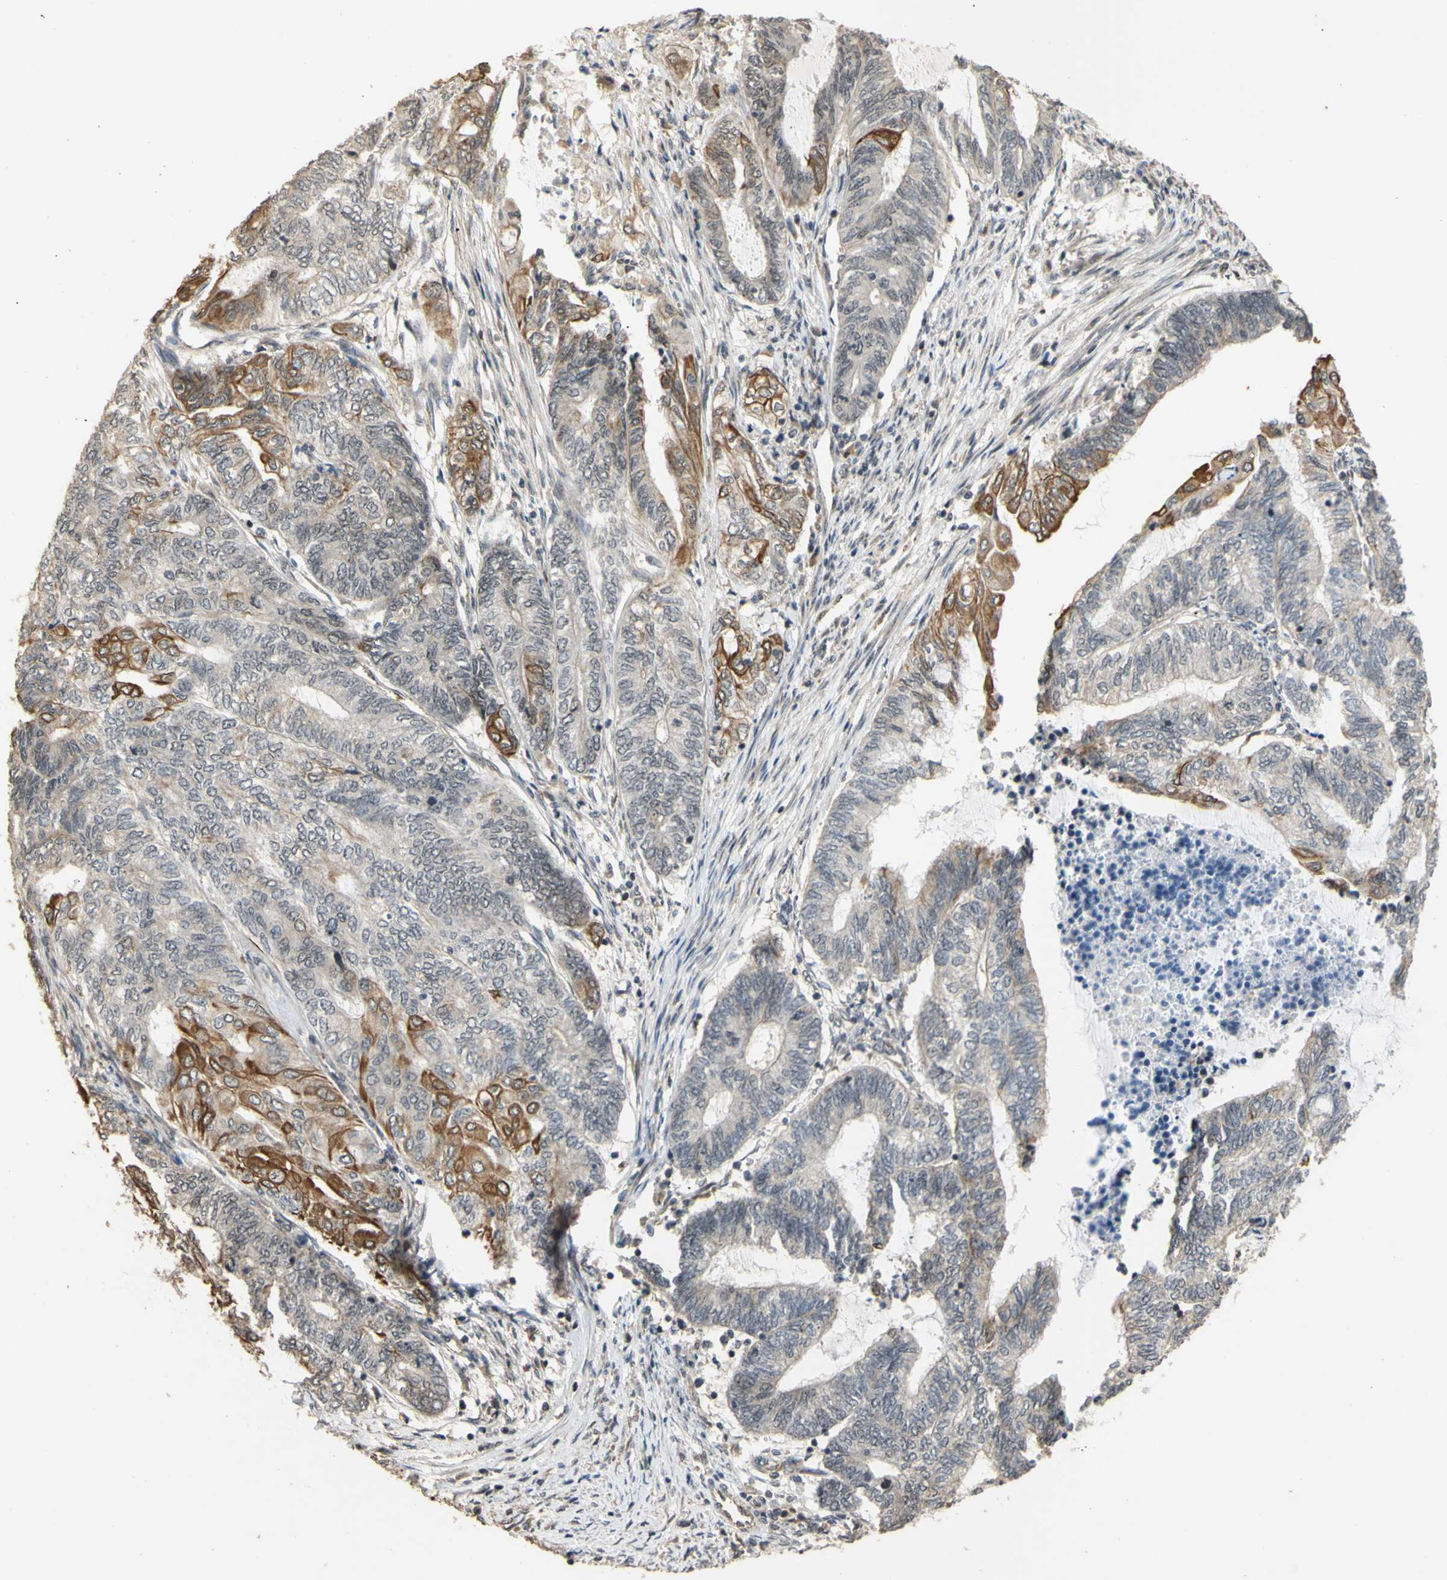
{"staining": {"intensity": "moderate", "quantity": "<25%", "location": "cytoplasmic/membranous"}, "tissue": "endometrial cancer", "cell_type": "Tumor cells", "image_type": "cancer", "snomed": [{"axis": "morphology", "description": "Adenocarcinoma, NOS"}, {"axis": "topography", "description": "Uterus"}, {"axis": "topography", "description": "Endometrium"}], "caption": "Approximately <25% of tumor cells in endometrial adenocarcinoma reveal moderate cytoplasmic/membranous protein positivity as visualized by brown immunohistochemical staining.", "gene": "GTF2E2", "patient": {"sex": "female", "age": 70}}